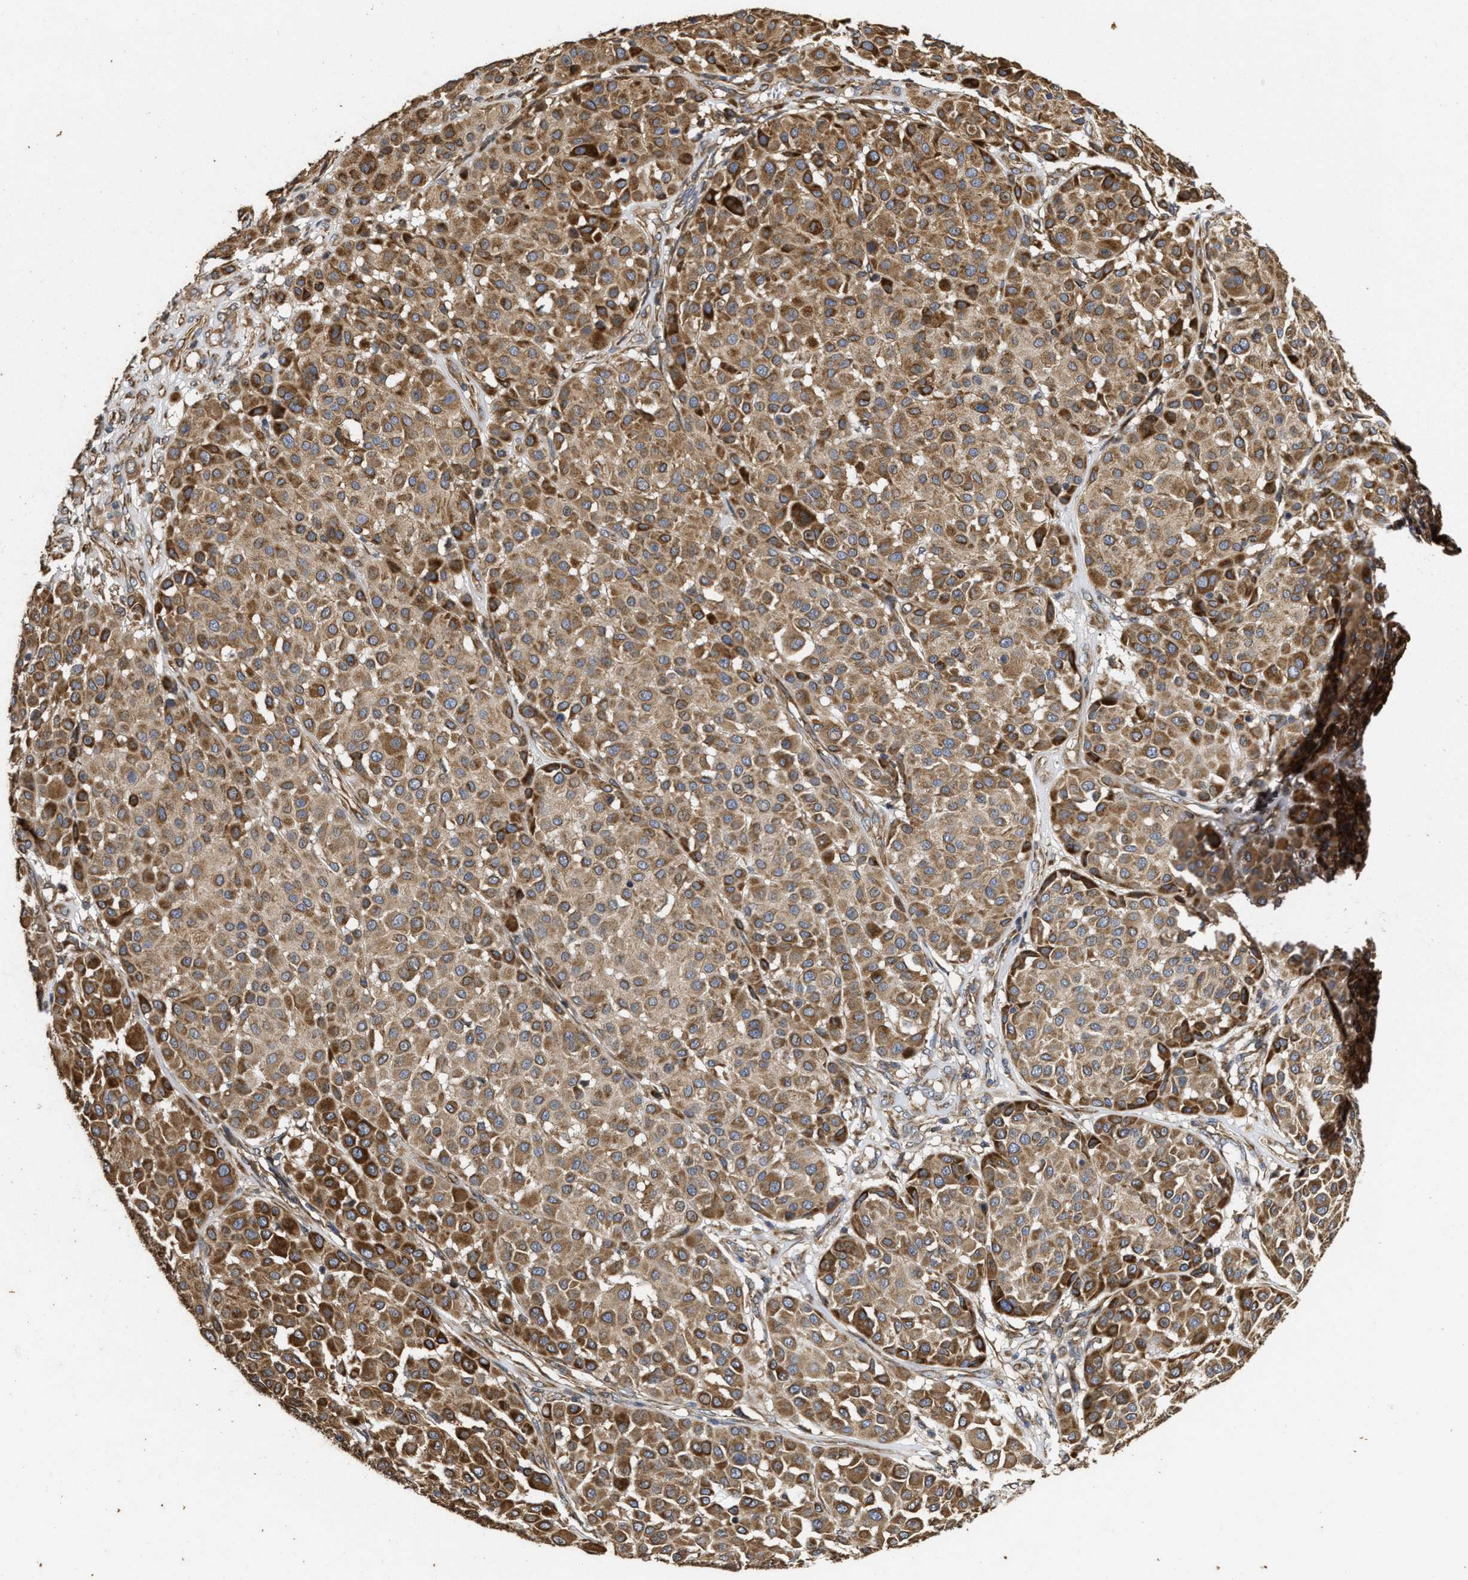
{"staining": {"intensity": "moderate", "quantity": ">75%", "location": "cytoplasmic/membranous"}, "tissue": "melanoma", "cell_type": "Tumor cells", "image_type": "cancer", "snomed": [{"axis": "morphology", "description": "Malignant melanoma, Metastatic site"}, {"axis": "topography", "description": "Soft tissue"}], "caption": "DAB immunohistochemical staining of human melanoma reveals moderate cytoplasmic/membranous protein staining in approximately >75% of tumor cells.", "gene": "NAV1", "patient": {"sex": "male", "age": 41}}